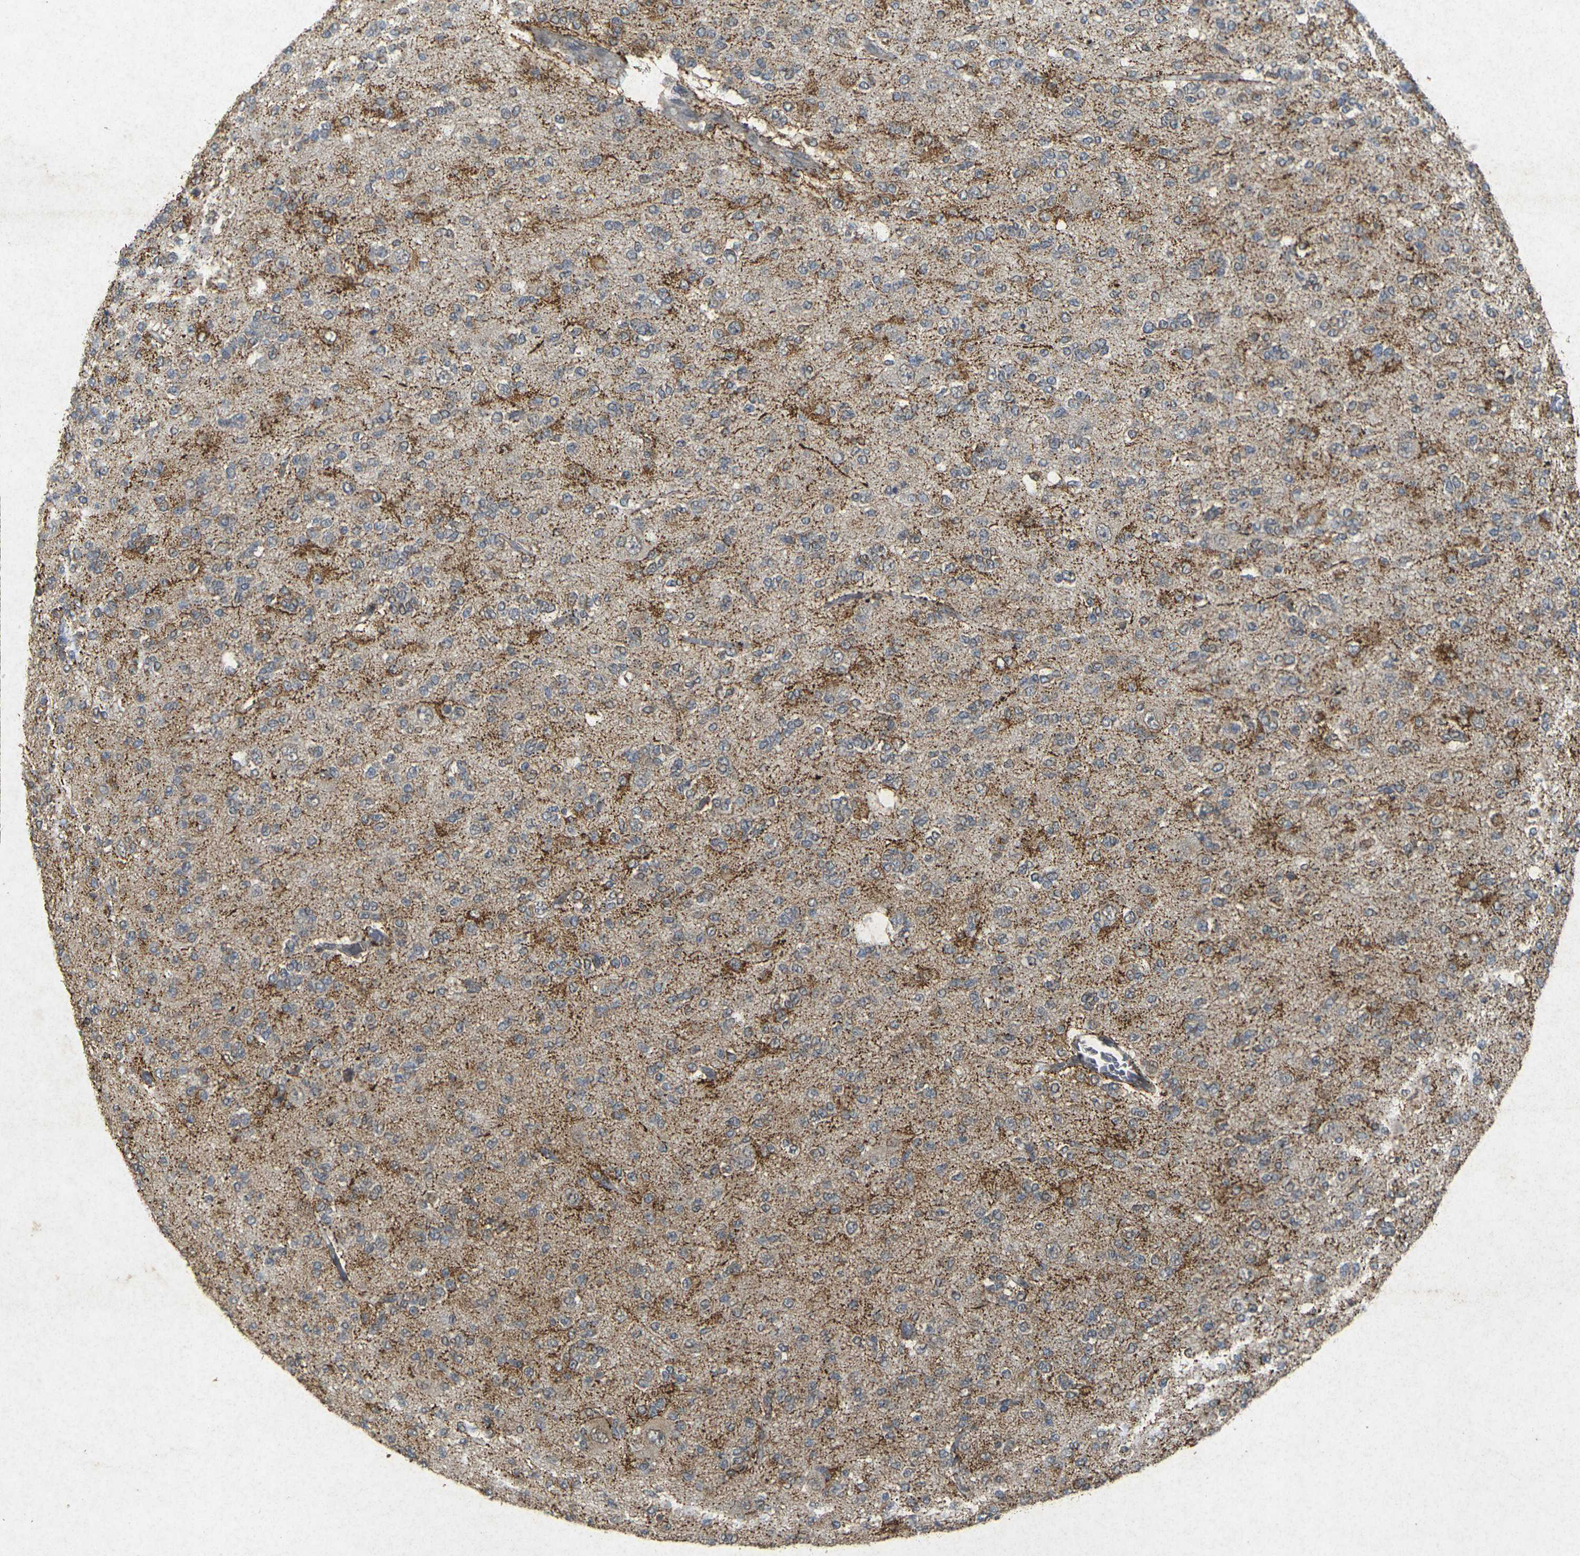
{"staining": {"intensity": "moderate", "quantity": "25%-75%", "location": "cytoplasmic/membranous"}, "tissue": "glioma", "cell_type": "Tumor cells", "image_type": "cancer", "snomed": [{"axis": "morphology", "description": "Glioma, malignant, Low grade"}, {"axis": "topography", "description": "Brain"}], "caption": "The photomicrograph exhibits immunohistochemical staining of glioma. There is moderate cytoplasmic/membranous staining is identified in about 25%-75% of tumor cells.", "gene": "ERN1", "patient": {"sex": "male", "age": 38}}